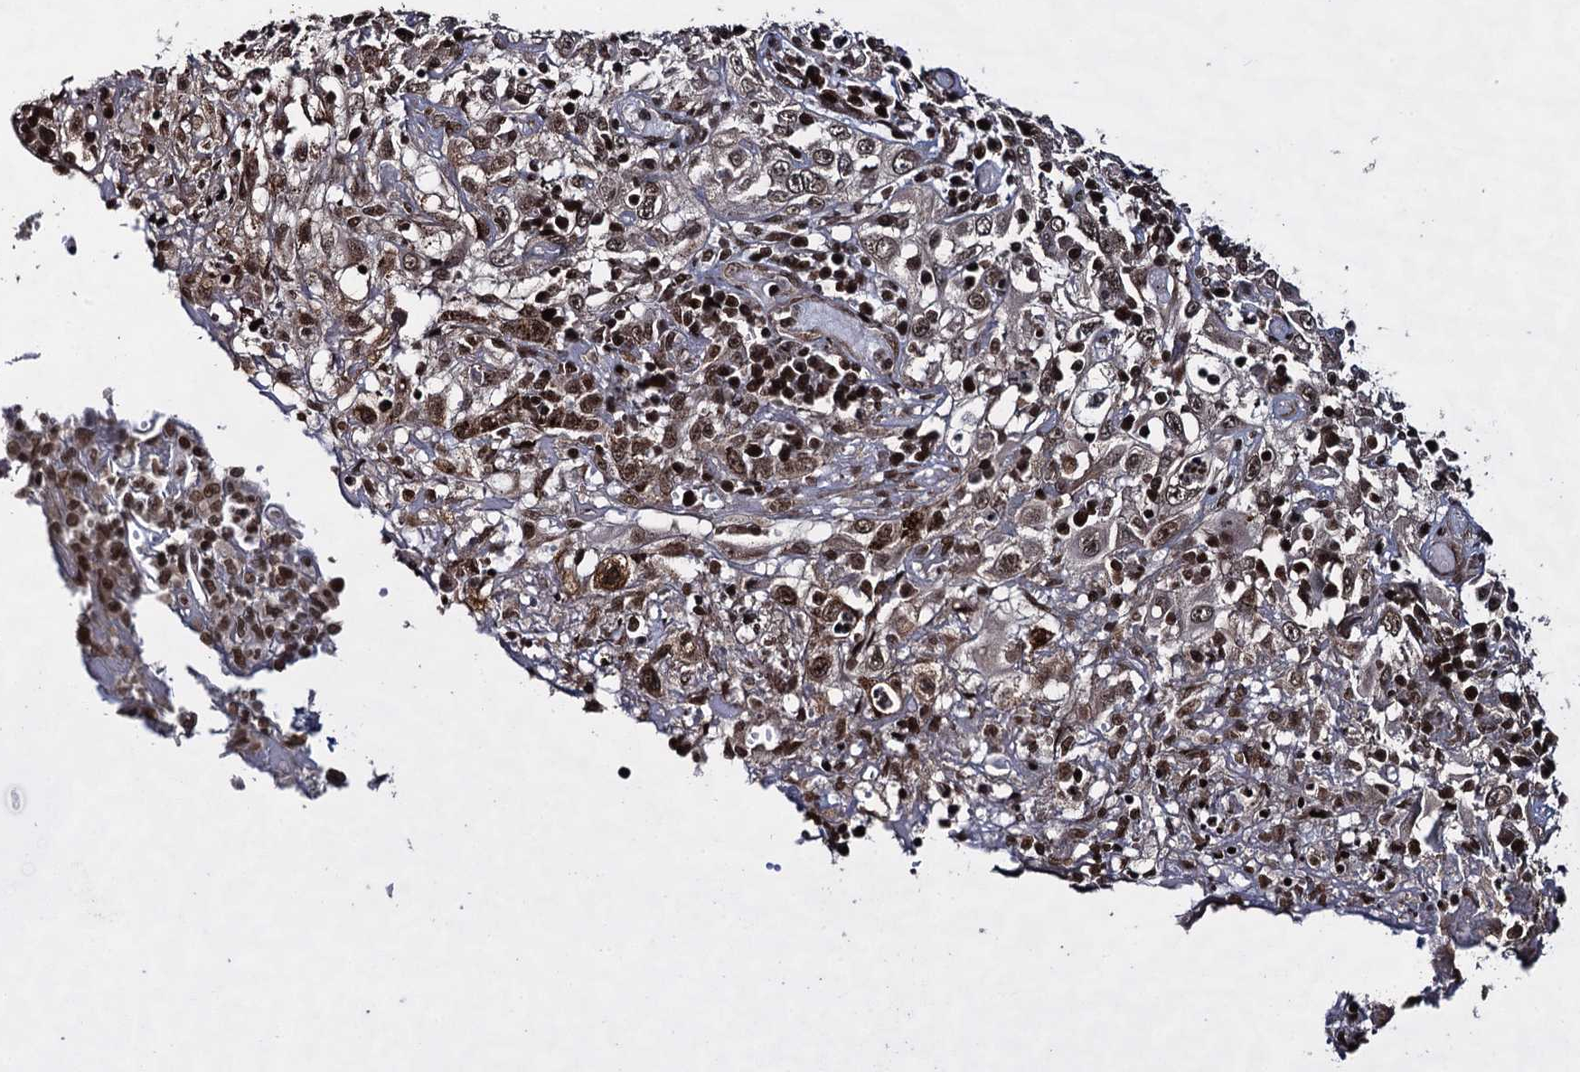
{"staining": {"intensity": "moderate", "quantity": ">75%", "location": "nuclear"}, "tissue": "cervical cancer", "cell_type": "Tumor cells", "image_type": "cancer", "snomed": [{"axis": "morphology", "description": "Squamous cell carcinoma, NOS"}, {"axis": "topography", "description": "Cervix"}], "caption": "Immunohistochemical staining of cervical cancer displays moderate nuclear protein positivity in about >75% of tumor cells. The protein is stained brown, and the nuclei are stained in blue (DAB IHC with brightfield microscopy, high magnification).", "gene": "ZNF169", "patient": {"sex": "female", "age": 46}}